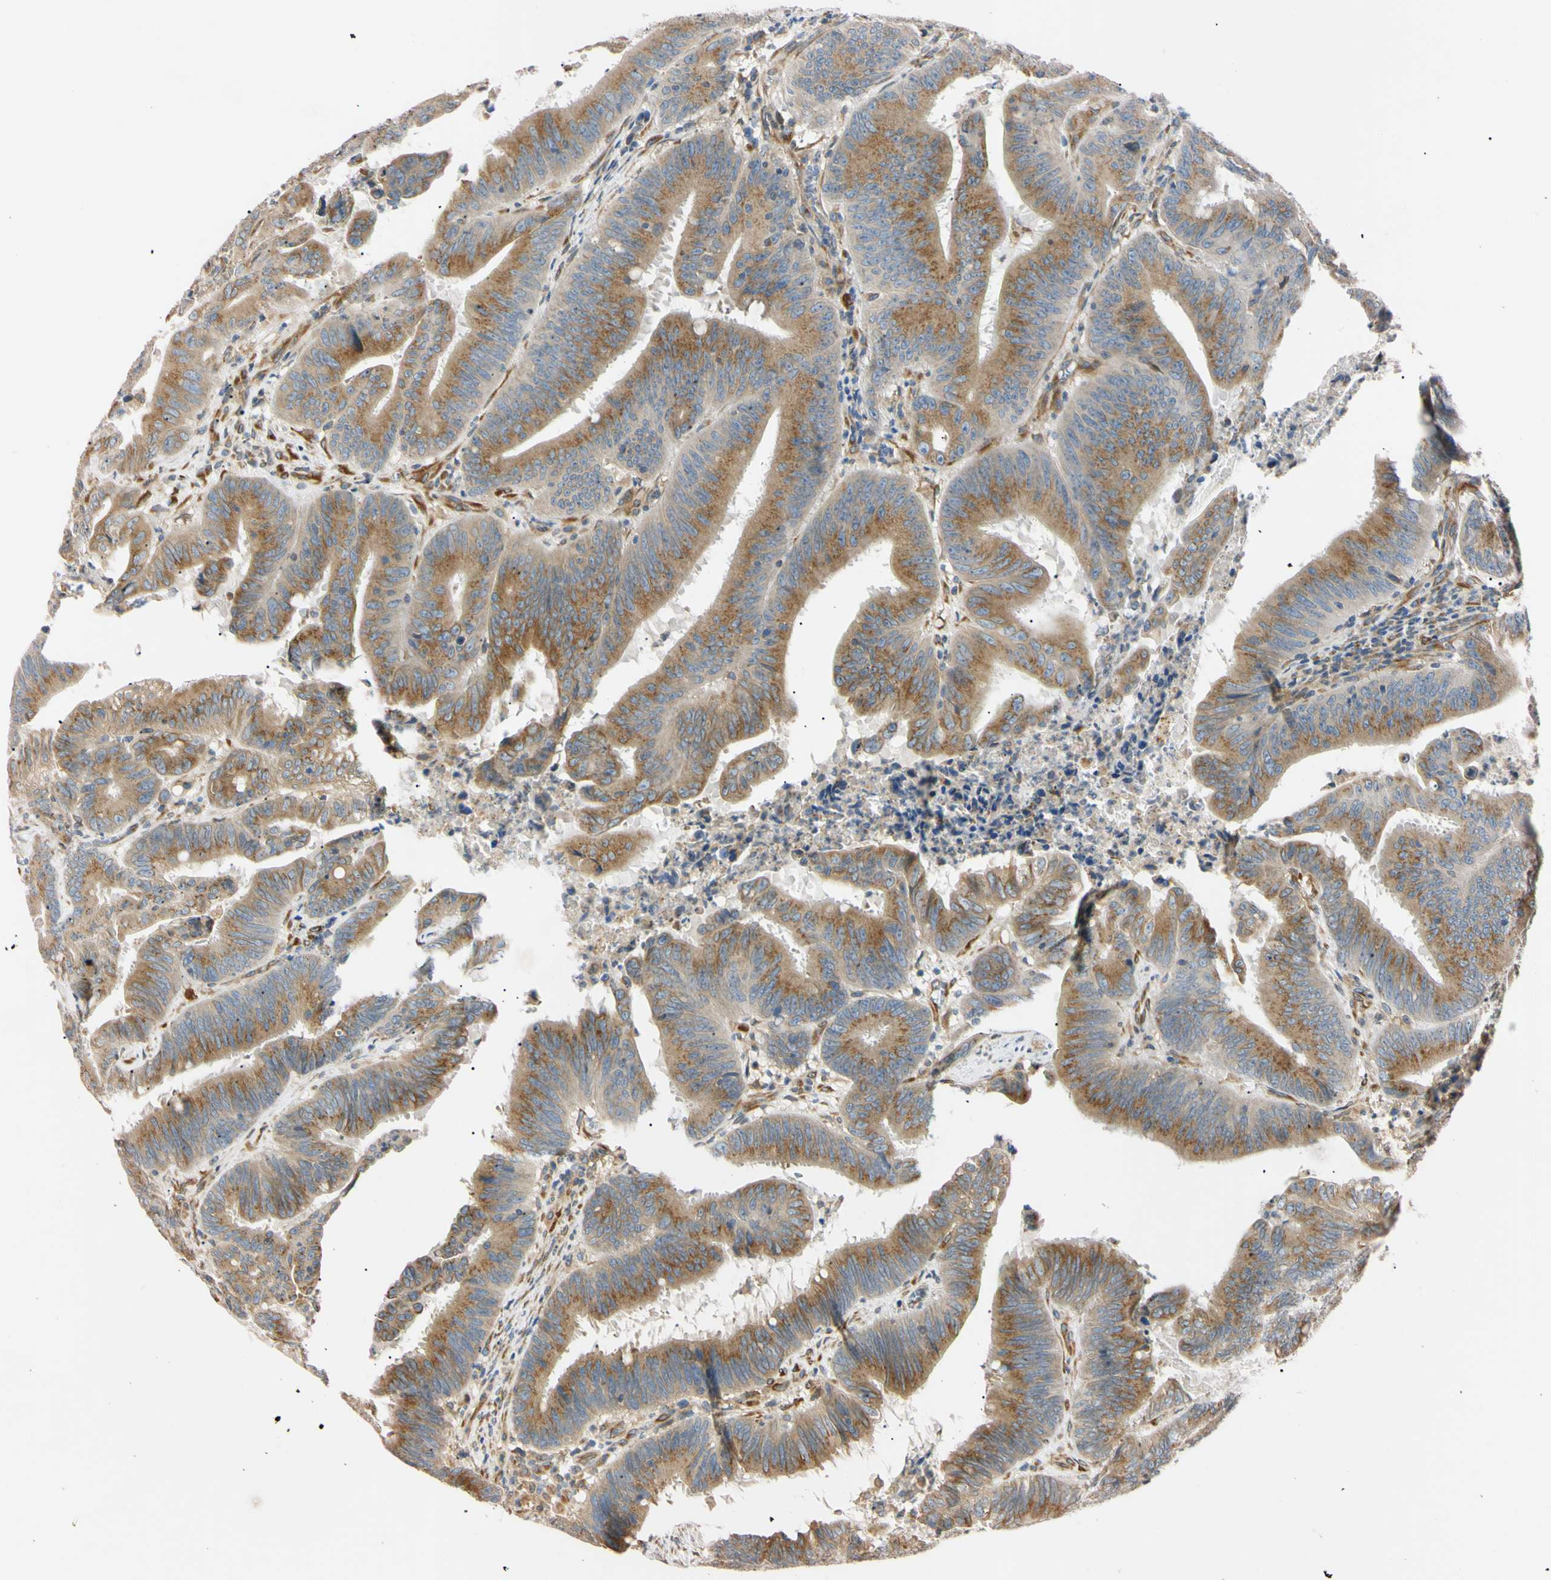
{"staining": {"intensity": "moderate", "quantity": ">75%", "location": "cytoplasmic/membranous"}, "tissue": "colorectal cancer", "cell_type": "Tumor cells", "image_type": "cancer", "snomed": [{"axis": "morphology", "description": "Adenocarcinoma, NOS"}, {"axis": "topography", "description": "Colon"}], "caption": "The photomicrograph exhibits a brown stain indicating the presence of a protein in the cytoplasmic/membranous of tumor cells in colorectal adenocarcinoma. (Stains: DAB in brown, nuclei in blue, Microscopy: brightfield microscopy at high magnification).", "gene": "IER3IP1", "patient": {"sex": "male", "age": 45}}